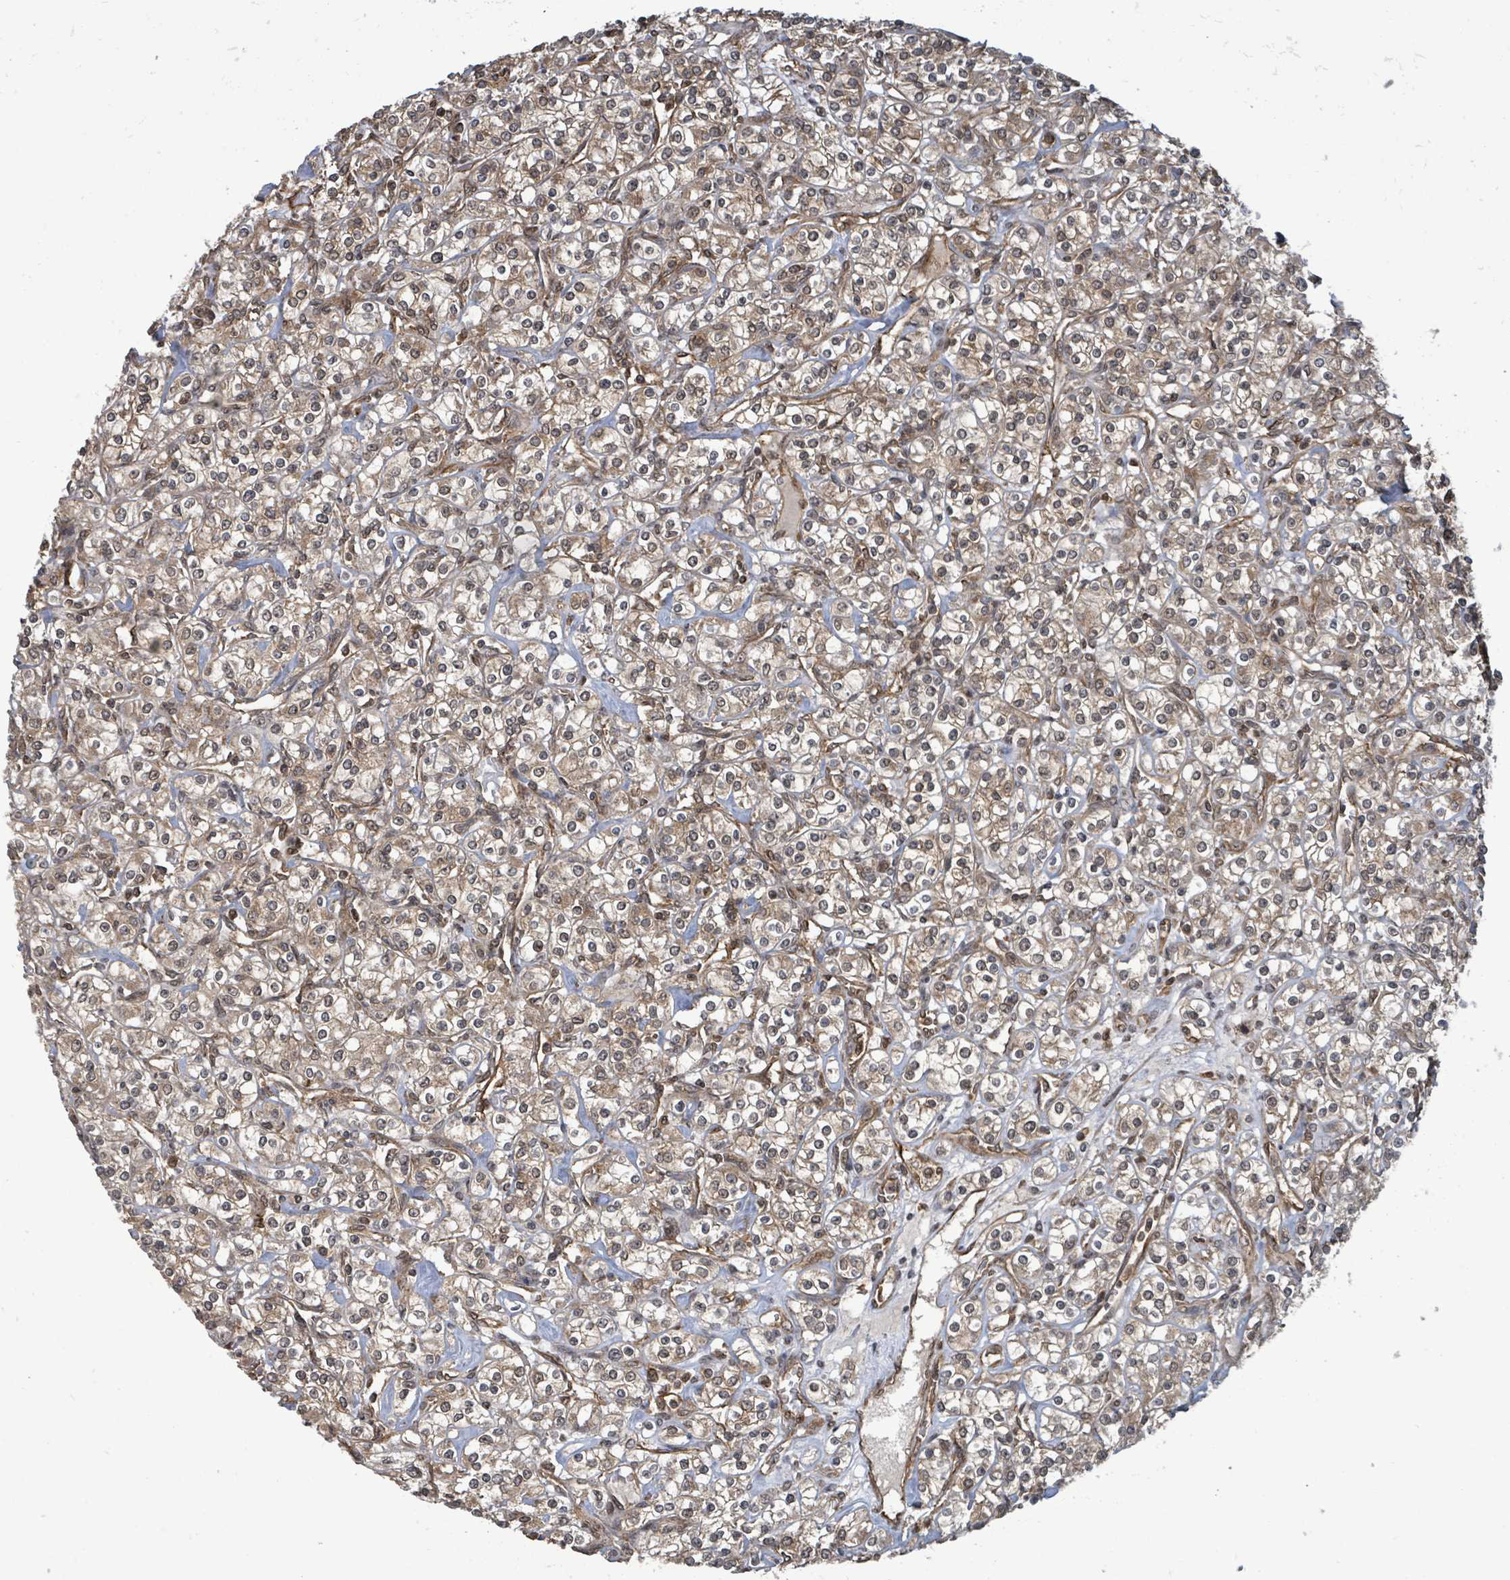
{"staining": {"intensity": "moderate", "quantity": ">75%", "location": "cytoplasmic/membranous,nuclear"}, "tissue": "renal cancer", "cell_type": "Tumor cells", "image_type": "cancer", "snomed": [{"axis": "morphology", "description": "Adenocarcinoma, NOS"}, {"axis": "topography", "description": "Kidney"}], "caption": "Immunohistochemistry of renal cancer (adenocarcinoma) reveals medium levels of moderate cytoplasmic/membranous and nuclear expression in about >75% of tumor cells.", "gene": "KLC1", "patient": {"sex": "male", "age": 77}}